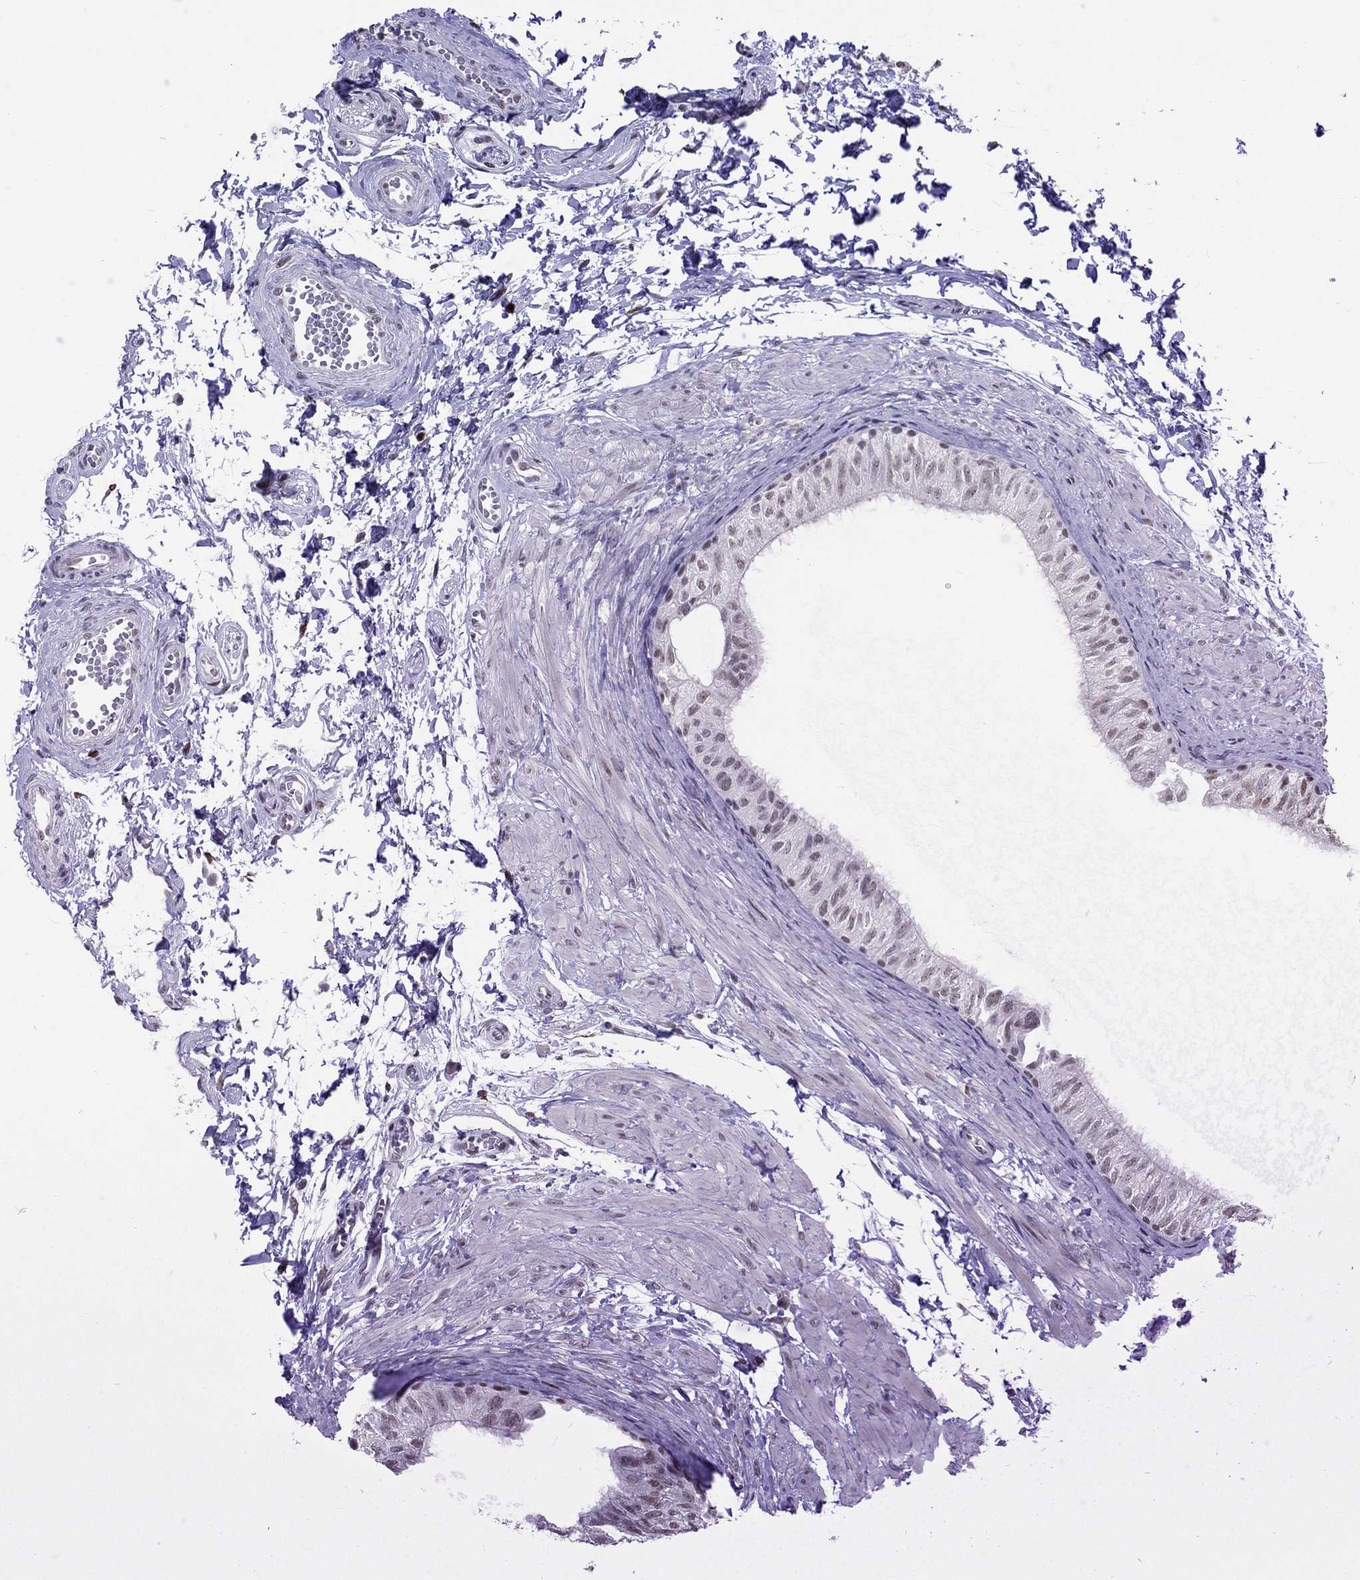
{"staining": {"intensity": "moderate", "quantity": "<25%", "location": "nuclear"}, "tissue": "epididymis", "cell_type": "Glandular cells", "image_type": "normal", "snomed": [{"axis": "morphology", "description": "Normal tissue, NOS"}, {"axis": "topography", "description": "Epididymis"}], "caption": "Moderate nuclear expression is seen in about <25% of glandular cells in unremarkable epididymis.", "gene": "HCFC1", "patient": {"sex": "male", "age": 22}}